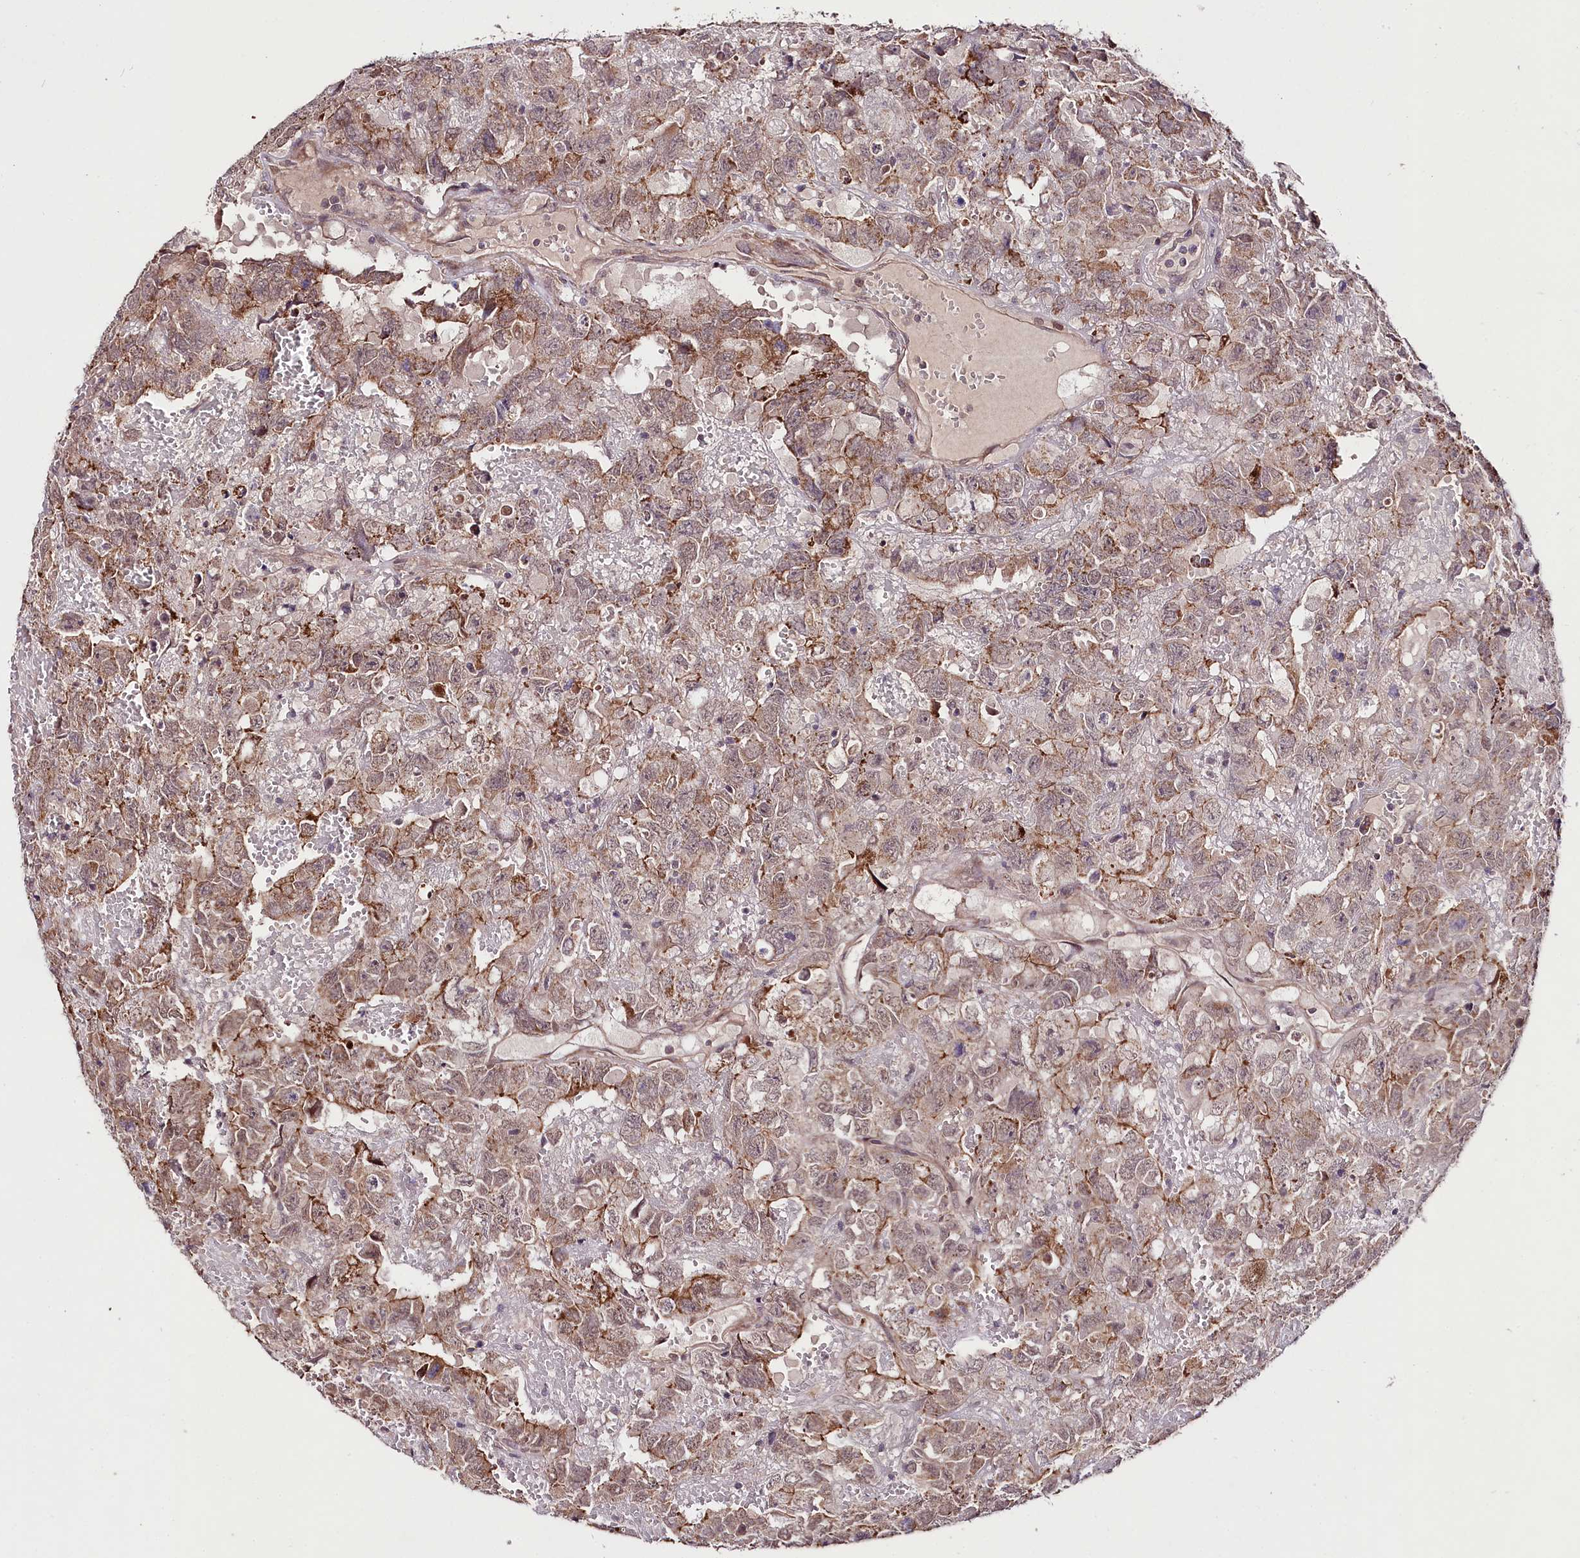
{"staining": {"intensity": "moderate", "quantity": "25%-75%", "location": "cytoplasmic/membranous"}, "tissue": "testis cancer", "cell_type": "Tumor cells", "image_type": "cancer", "snomed": [{"axis": "morphology", "description": "Carcinoma, Embryonal, NOS"}, {"axis": "topography", "description": "Testis"}], "caption": "Embryonal carcinoma (testis) tissue shows moderate cytoplasmic/membranous staining in approximately 25%-75% of tumor cells, visualized by immunohistochemistry.", "gene": "TAFAZZIN", "patient": {"sex": "male", "age": 45}}